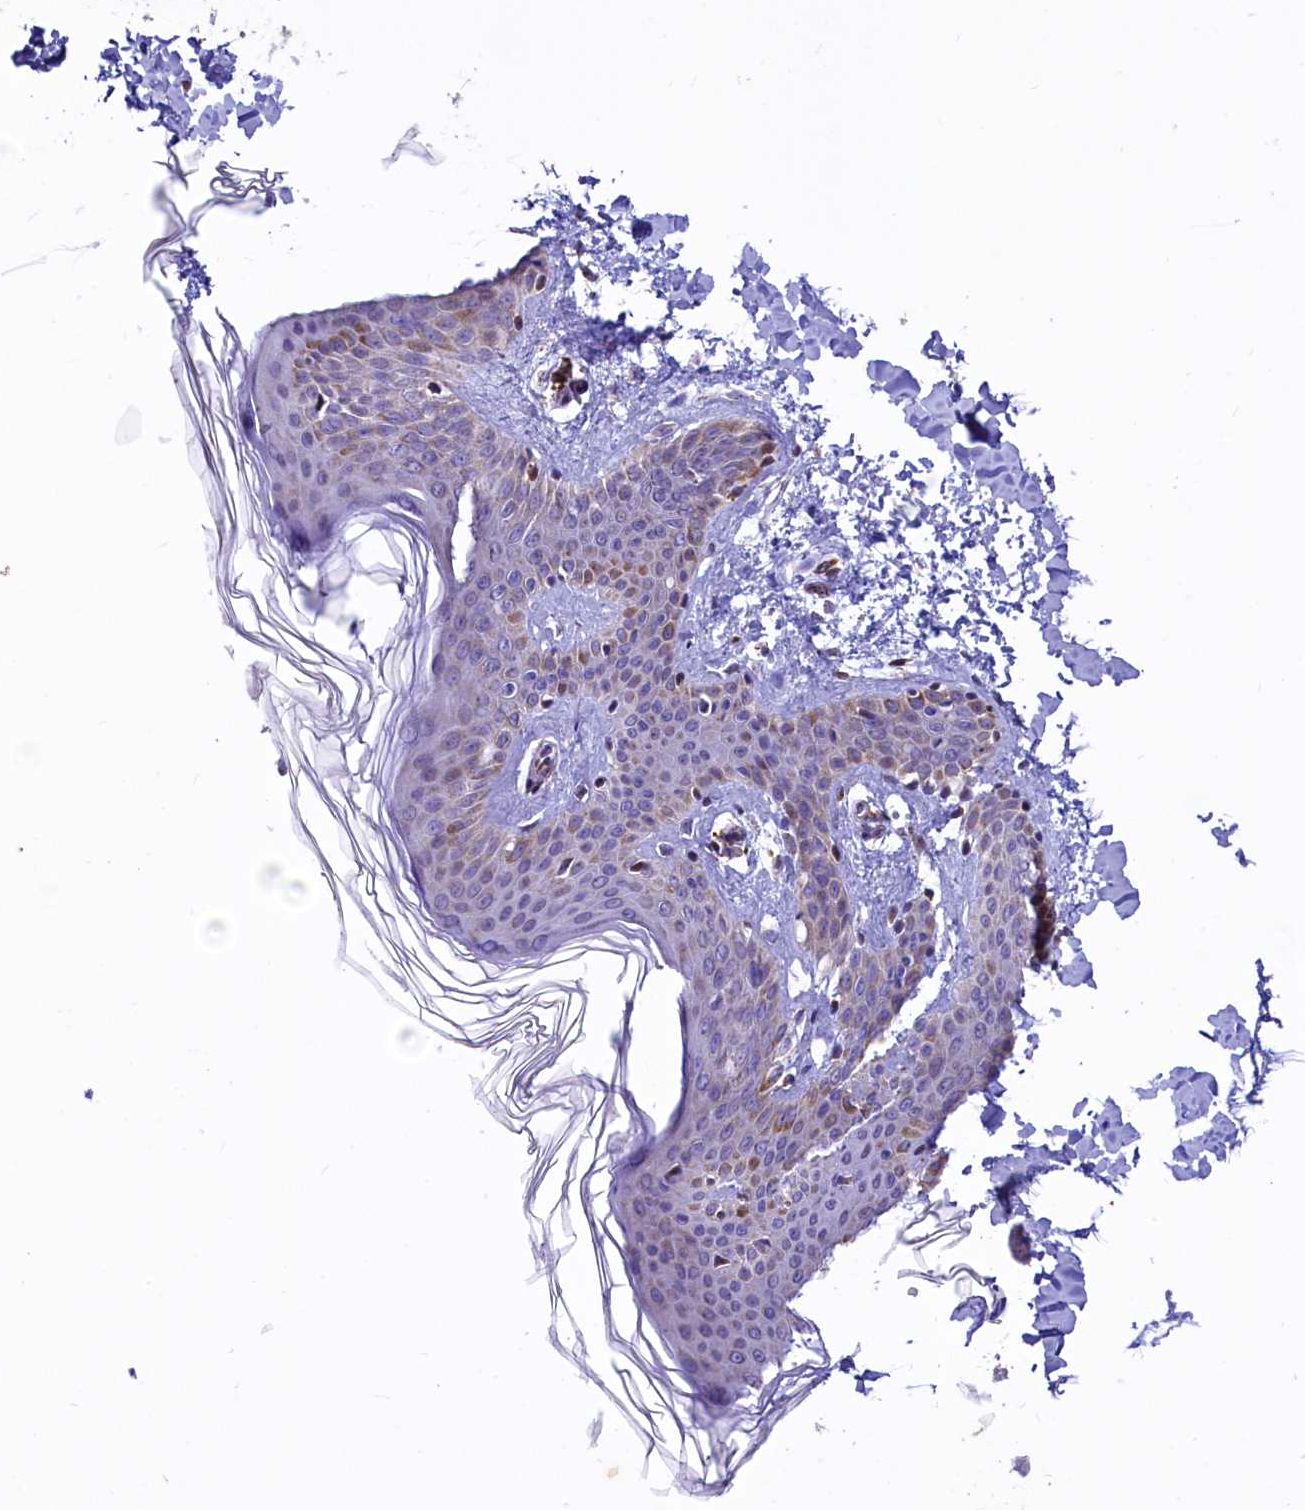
{"staining": {"intensity": "weak", "quantity": "25%-75%", "location": "cytoplasmic/membranous"}, "tissue": "skin", "cell_type": "Fibroblasts", "image_type": "normal", "snomed": [{"axis": "morphology", "description": "Normal tissue, NOS"}, {"axis": "morphology", "description": "Neoplasm, benign, NOS"}, {"axis": "topography", "description": "Skin"}, {"axis": "topography", "description": "Soft tissue"}], "caption": "This photomicrograph demonstrates immunohistochemistry staining of normal human skin, with low weak cytoplasmic/membranous positivity in approximately 25%-75% of fibroblasts.", "gene": "VWCE", "patient": {"sex": "male", "age": 26}}